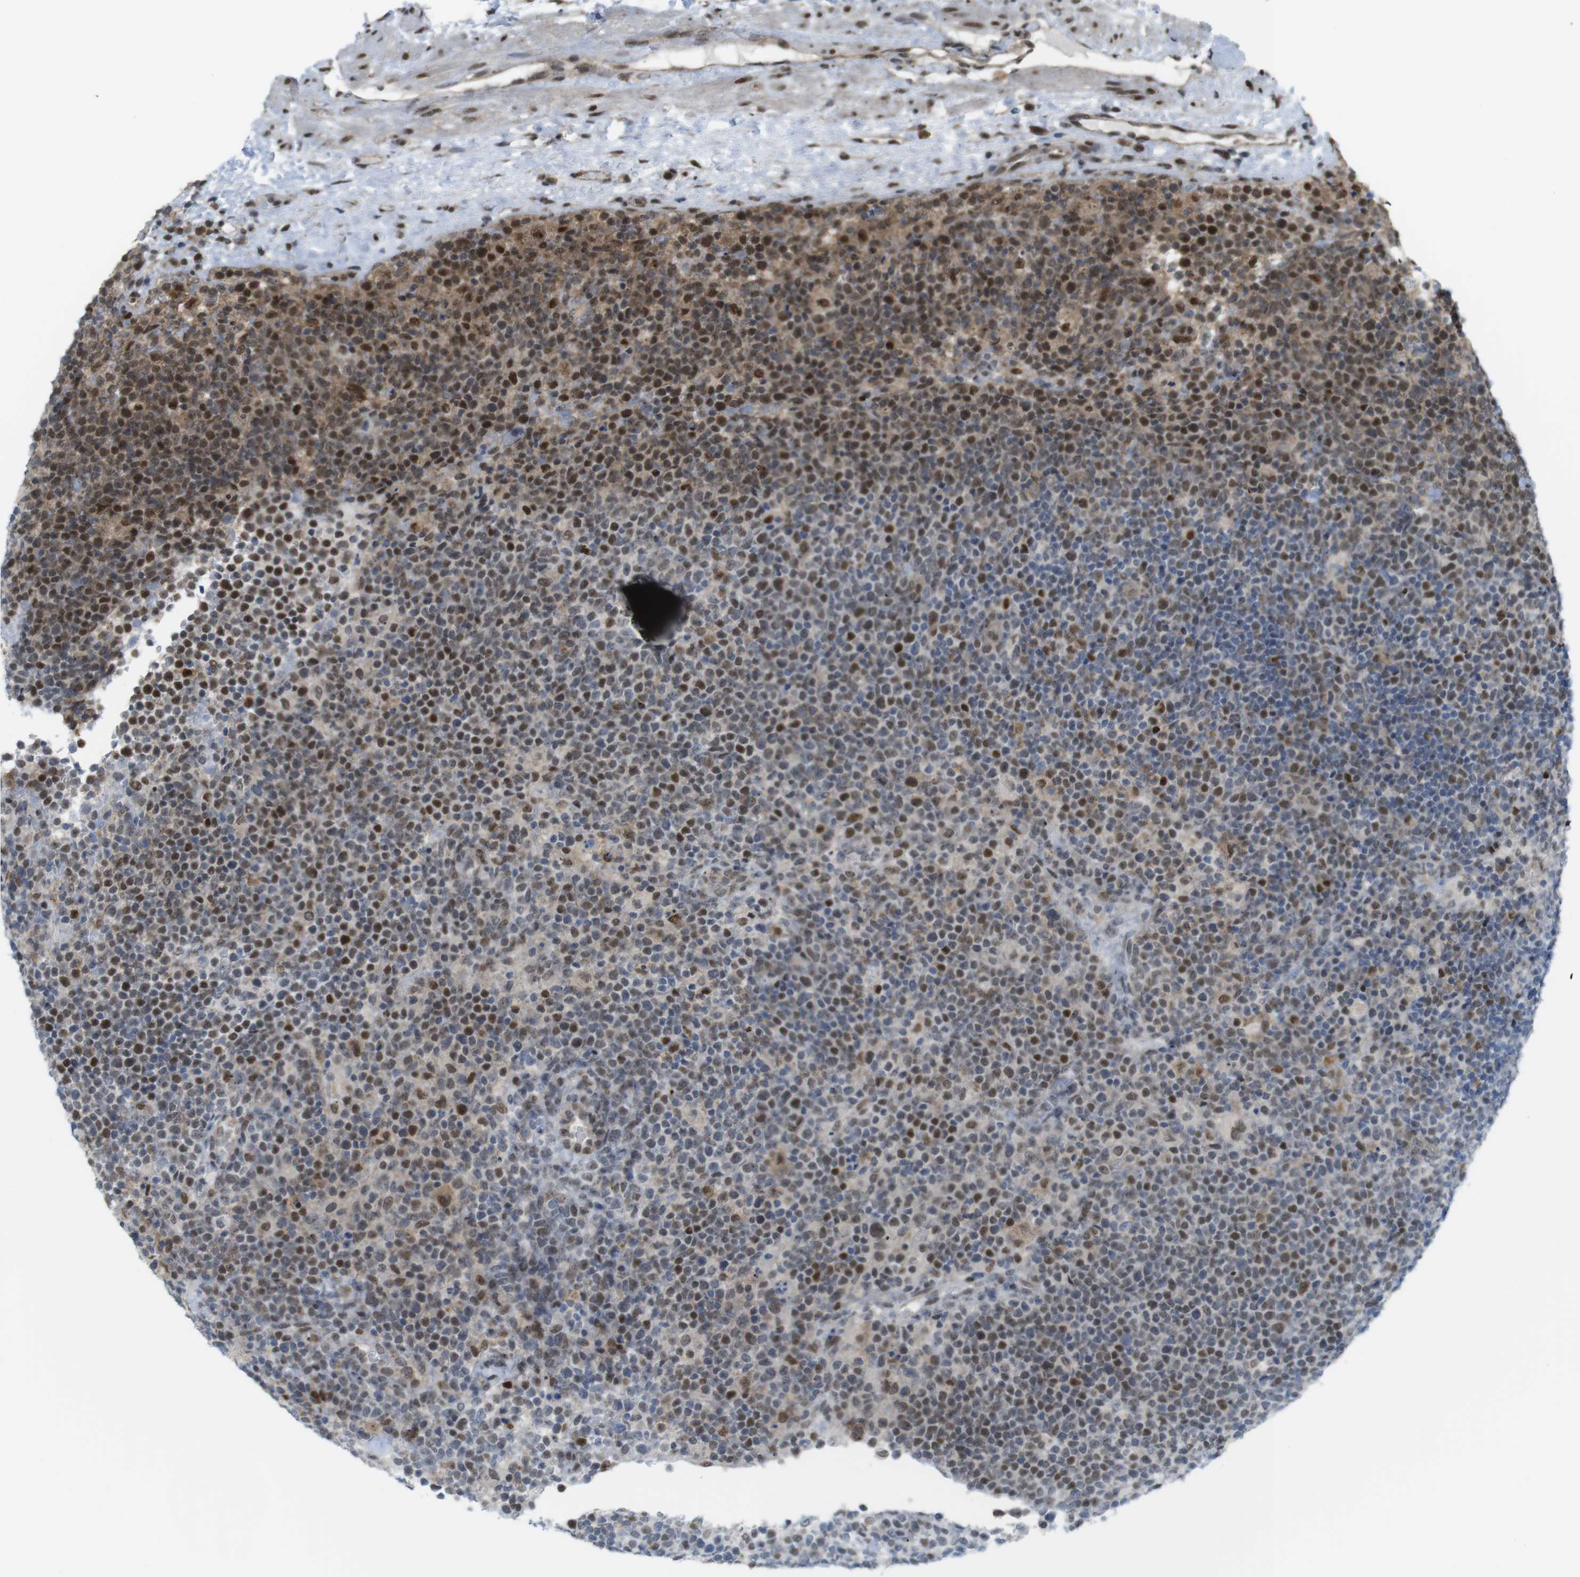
{"staining": {"intensity": "strong", "quantity": "25%-75%", "location": "cytoplasmic/membranous,nuclear"}, "tissue": "lymphoma", "cell_type": "Tumor cells", "image_type": "cancer", "snomed": [{"axis": "morphology", "description": "Malignant lymphoma, non-Hodgkin's type, High grade"}, {"axis": "topography", "description": "Lymph node"}], "caption": "Protein staining of malignant lymphoma, non-Hodgkin's type (high-grade) tissue shows strong cytoplasmic/membranous and nuclear expression in about 25%-75% of tumor cells.", "gene": "UBB", "patient": {"sex": "male", "age": 61}}